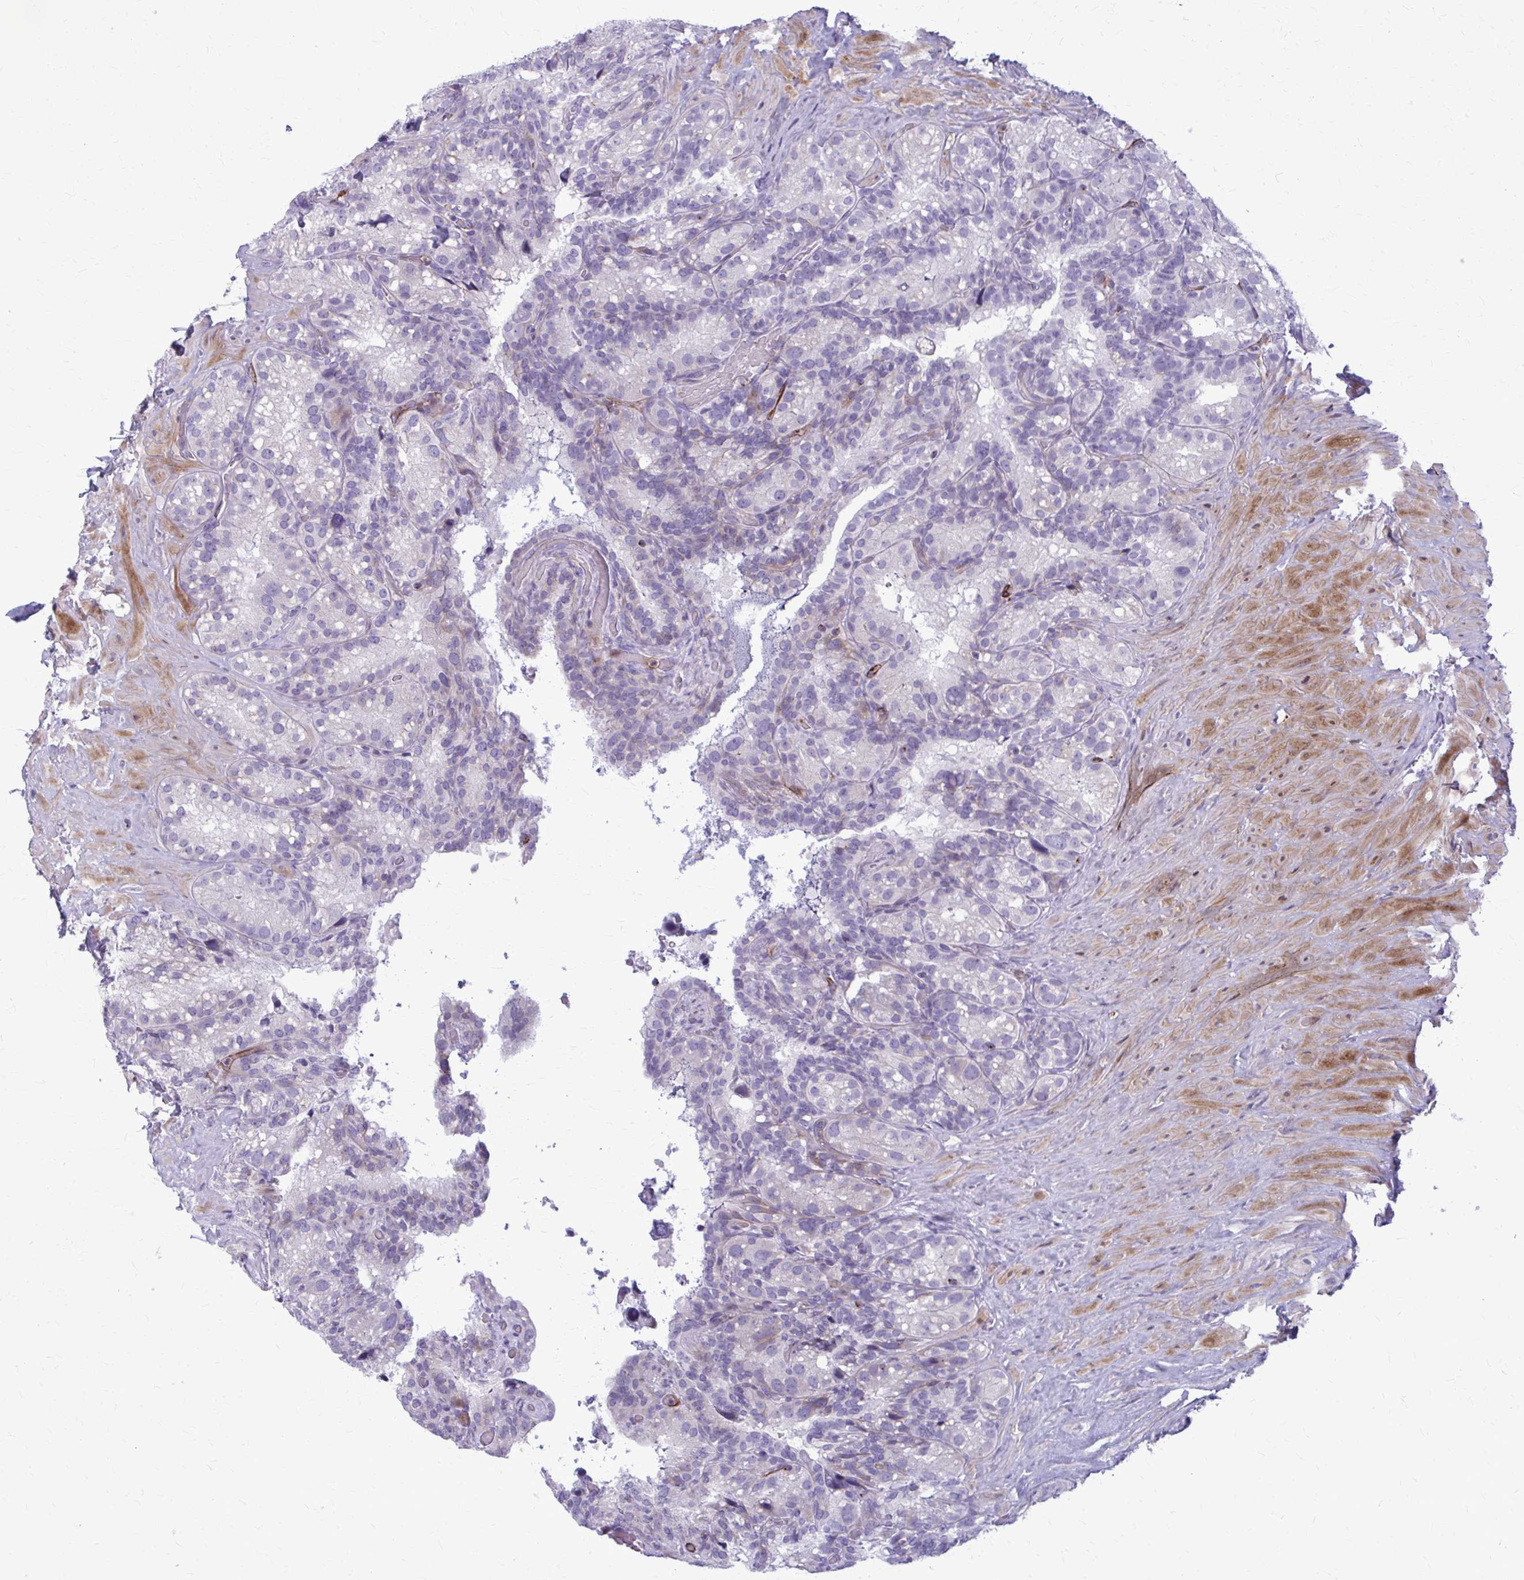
{"staining": {"intensity": "negative", "quantity": "none", "location": "none"}, "tissue": "seminal vesicle", "cell_type": "Glandular cells", "image_type": "normal", "snomed": [{"axis": "morphology", "description": "Normal tissue, NOS"}, {"axis": "topography", "description": "Seminal veicle"}], "caption": "A high-resolution photomicrograph shows immunohistochemistry (IHC) staining of benign seminal vesicle, which shows no significant positivity in glandular cells.", "gene": "PEDS1", "patient": {"sex": "male", "age": 60}}